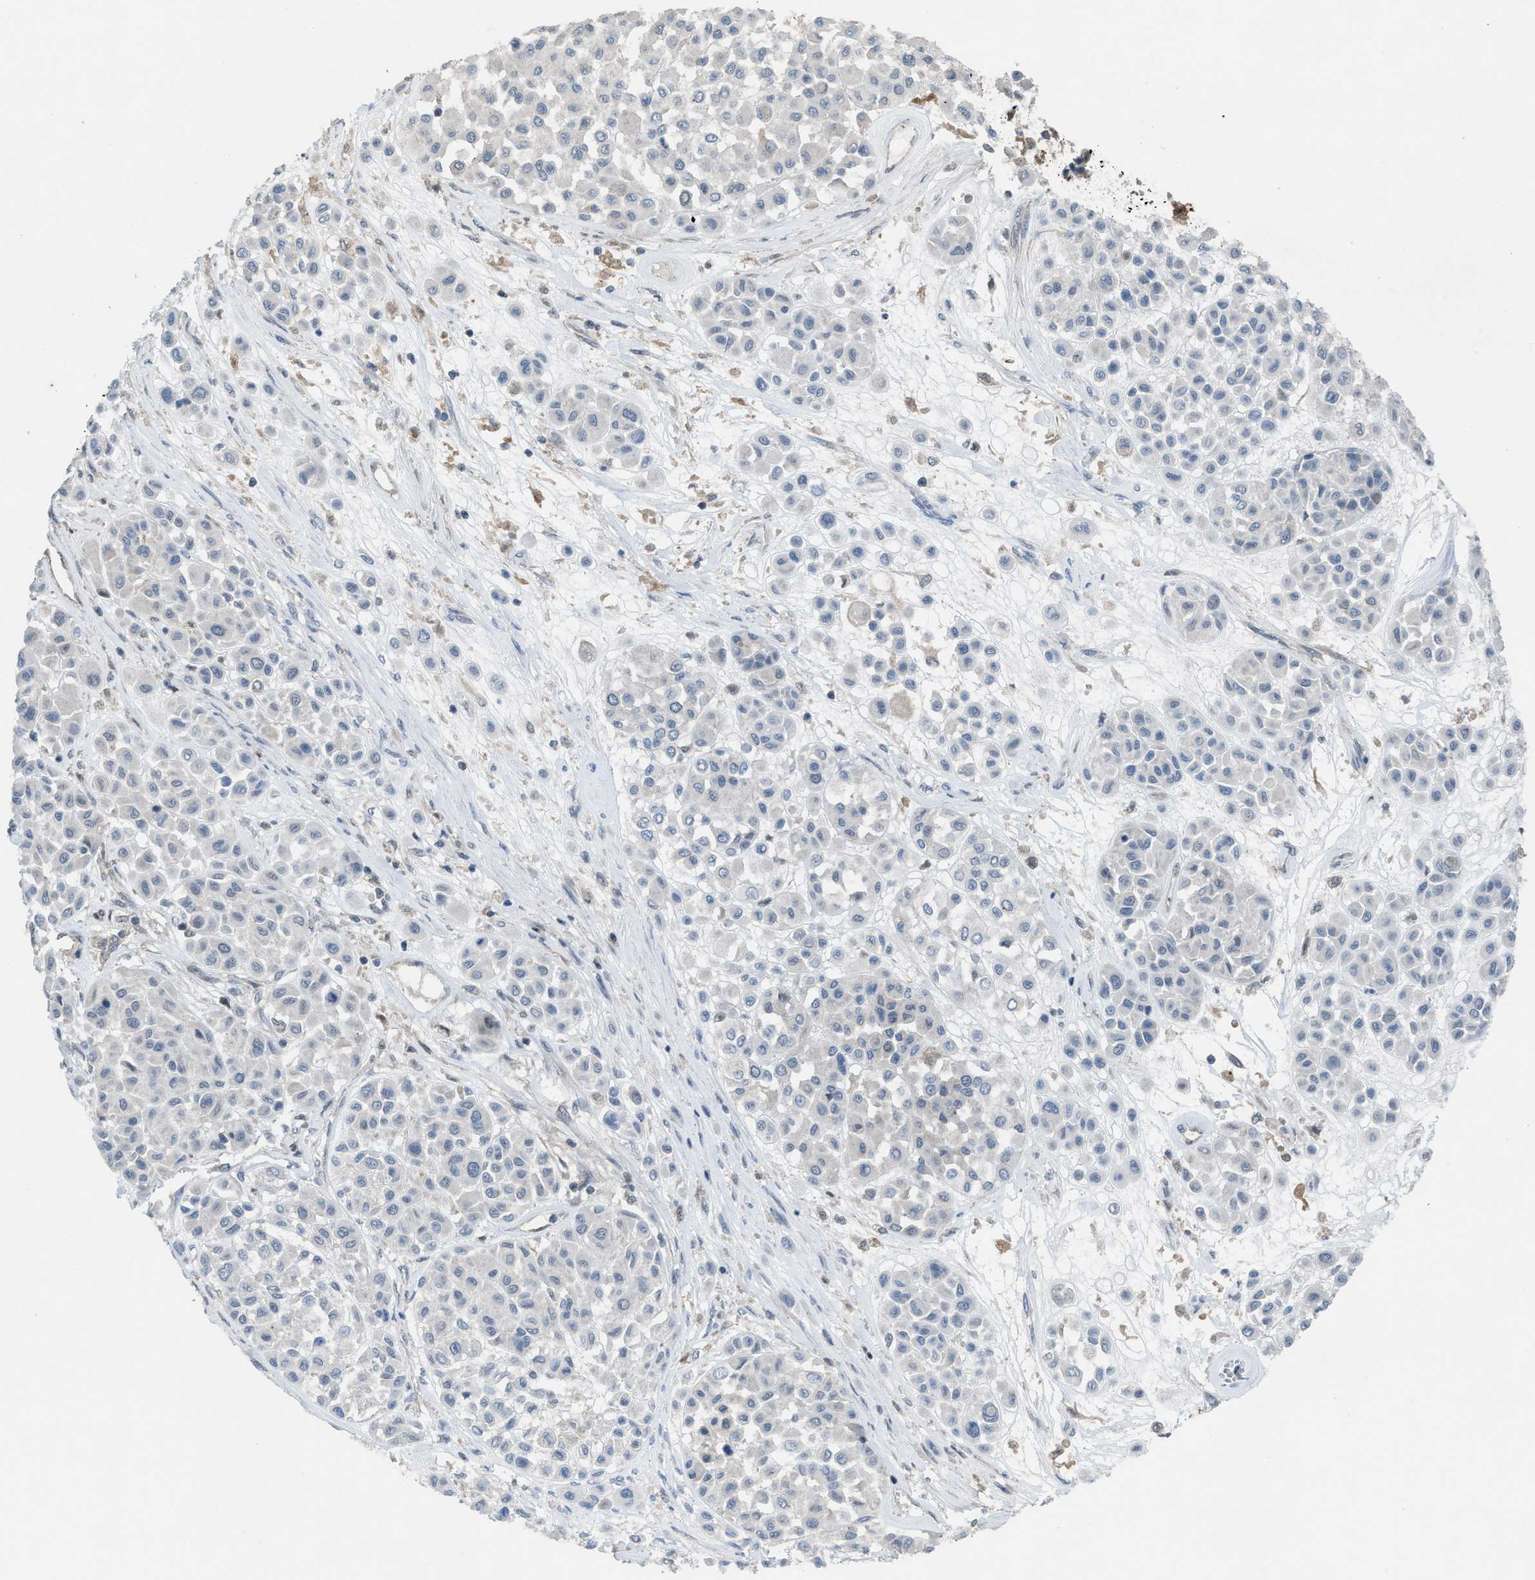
{"staining": {"intensity": "negative", "quantity": "none", "location": "none"}, "tissue": "melanoma", "cell_type": "Tumor cells", "image_type": "cancer", "snomed": [{"axis": "morphology", "description": "Malignant melanoma, Metastatic site"}, {"axis": "topography", "description": "Soft tissue"}], "caption": "Immunohistochemistry (IHC) micrograph of neoplastic tissue: malignant melanoma (metastatic site) stained with DAB (3,3'-diaminobenzidine) exhibits no significant protein positivity in tumor cells. The staining is performed using DAB (3,3'-diaminobenzidine) brown chromogen with nuclei counter-stained in using hematoxylin.", "gene": "PLAA", "patient": {"sex": "male", "age": 41}}